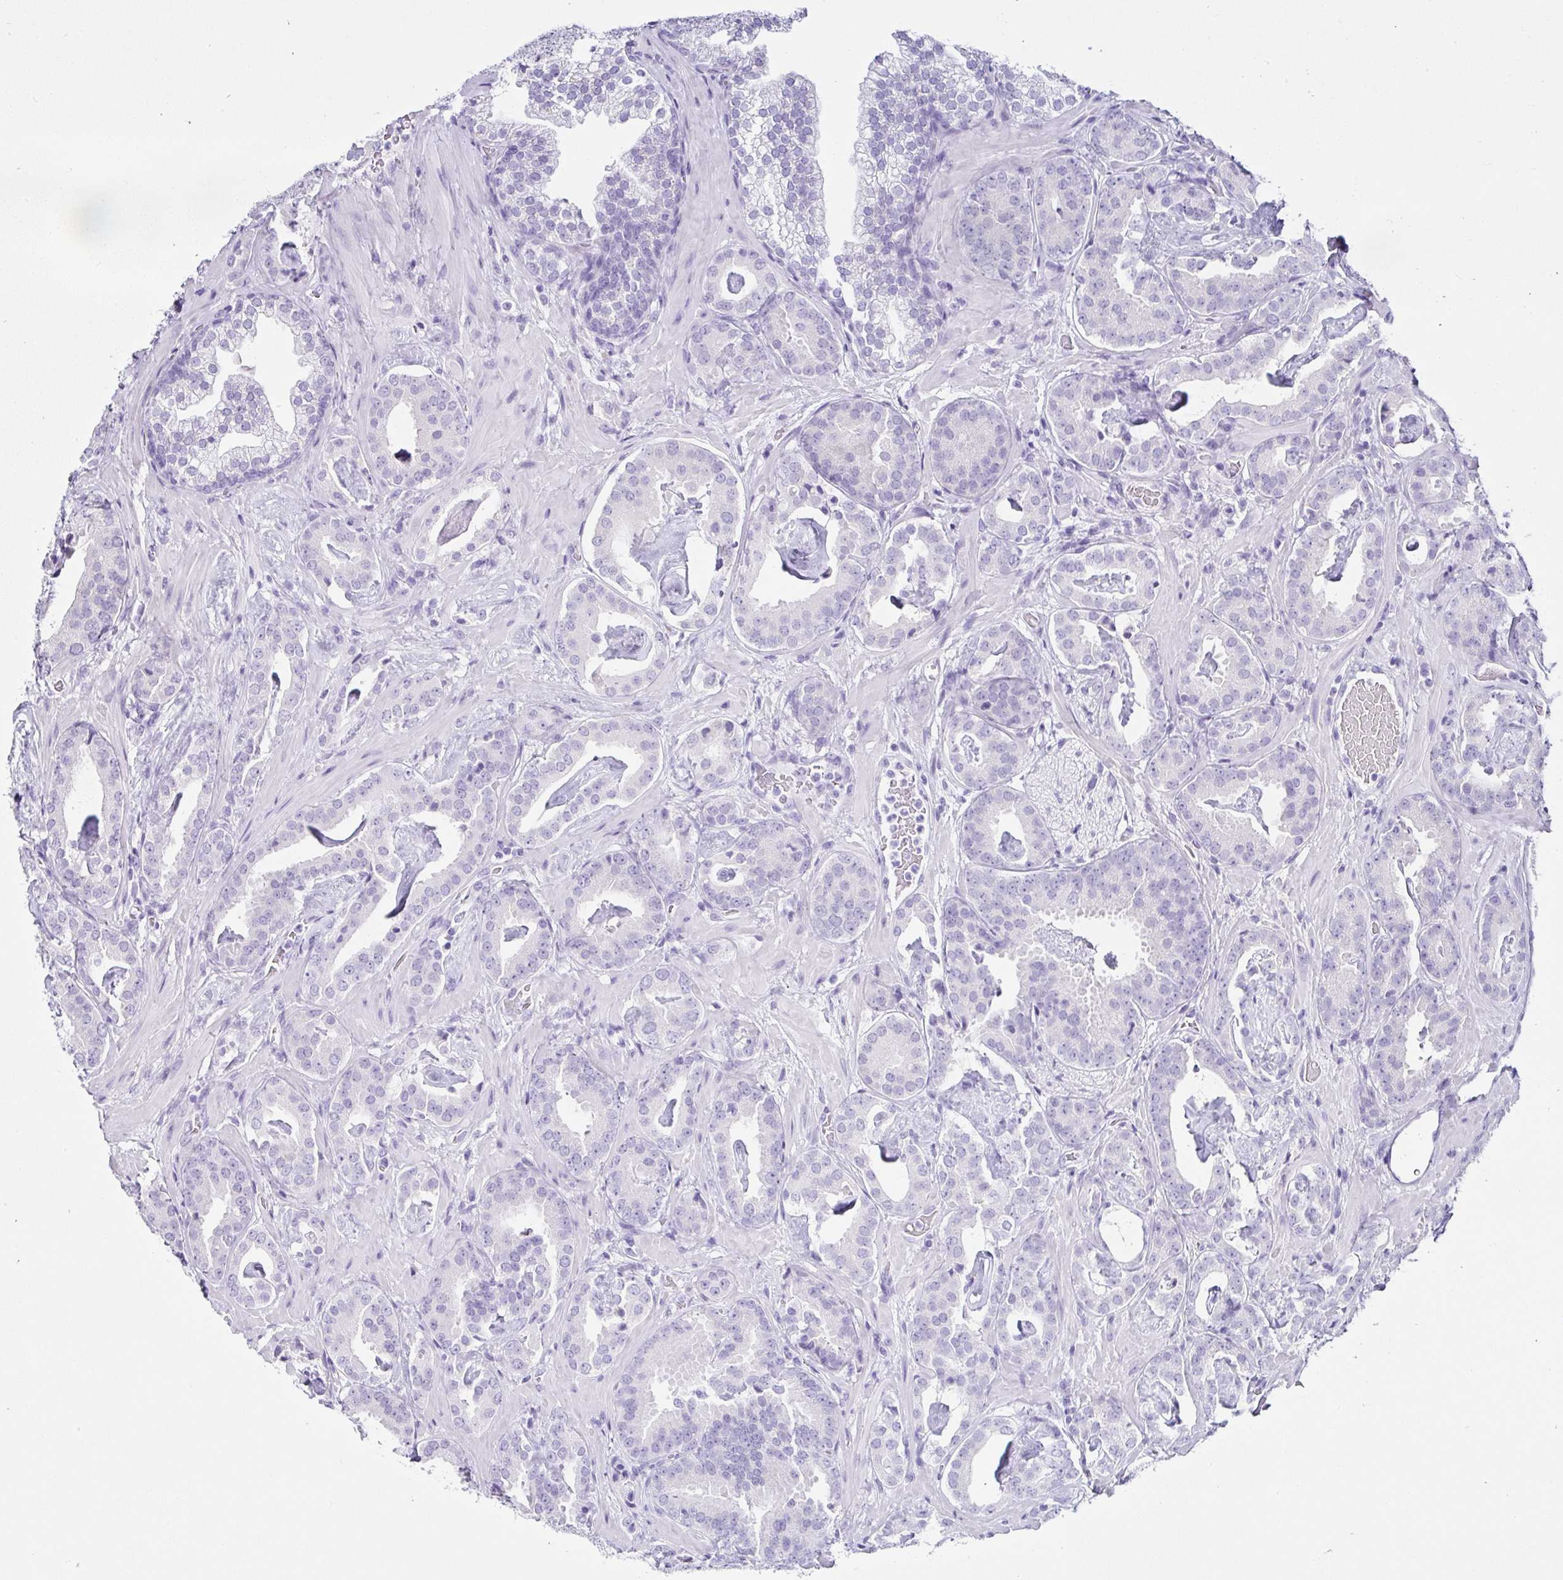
{"staining": {"intensity": "negative", "quantity": "none", "location": "none"}, "tissue": "prostate cancer", "cell_type": "Tumor cells", "image_type": "cancer", "snomed": [{"axis": "morphology", "description": "Adenocarcinoma, Low grade"}, {"axis": "topography", "description": "Prostate"}], "caption": "A photomicrograph of human prostate cancer (low-grade adenocarcinoma) is negative for staining in tumor cells.", "gene": "SERPINB3", "patient": {"sex": "male", "age": 62}}